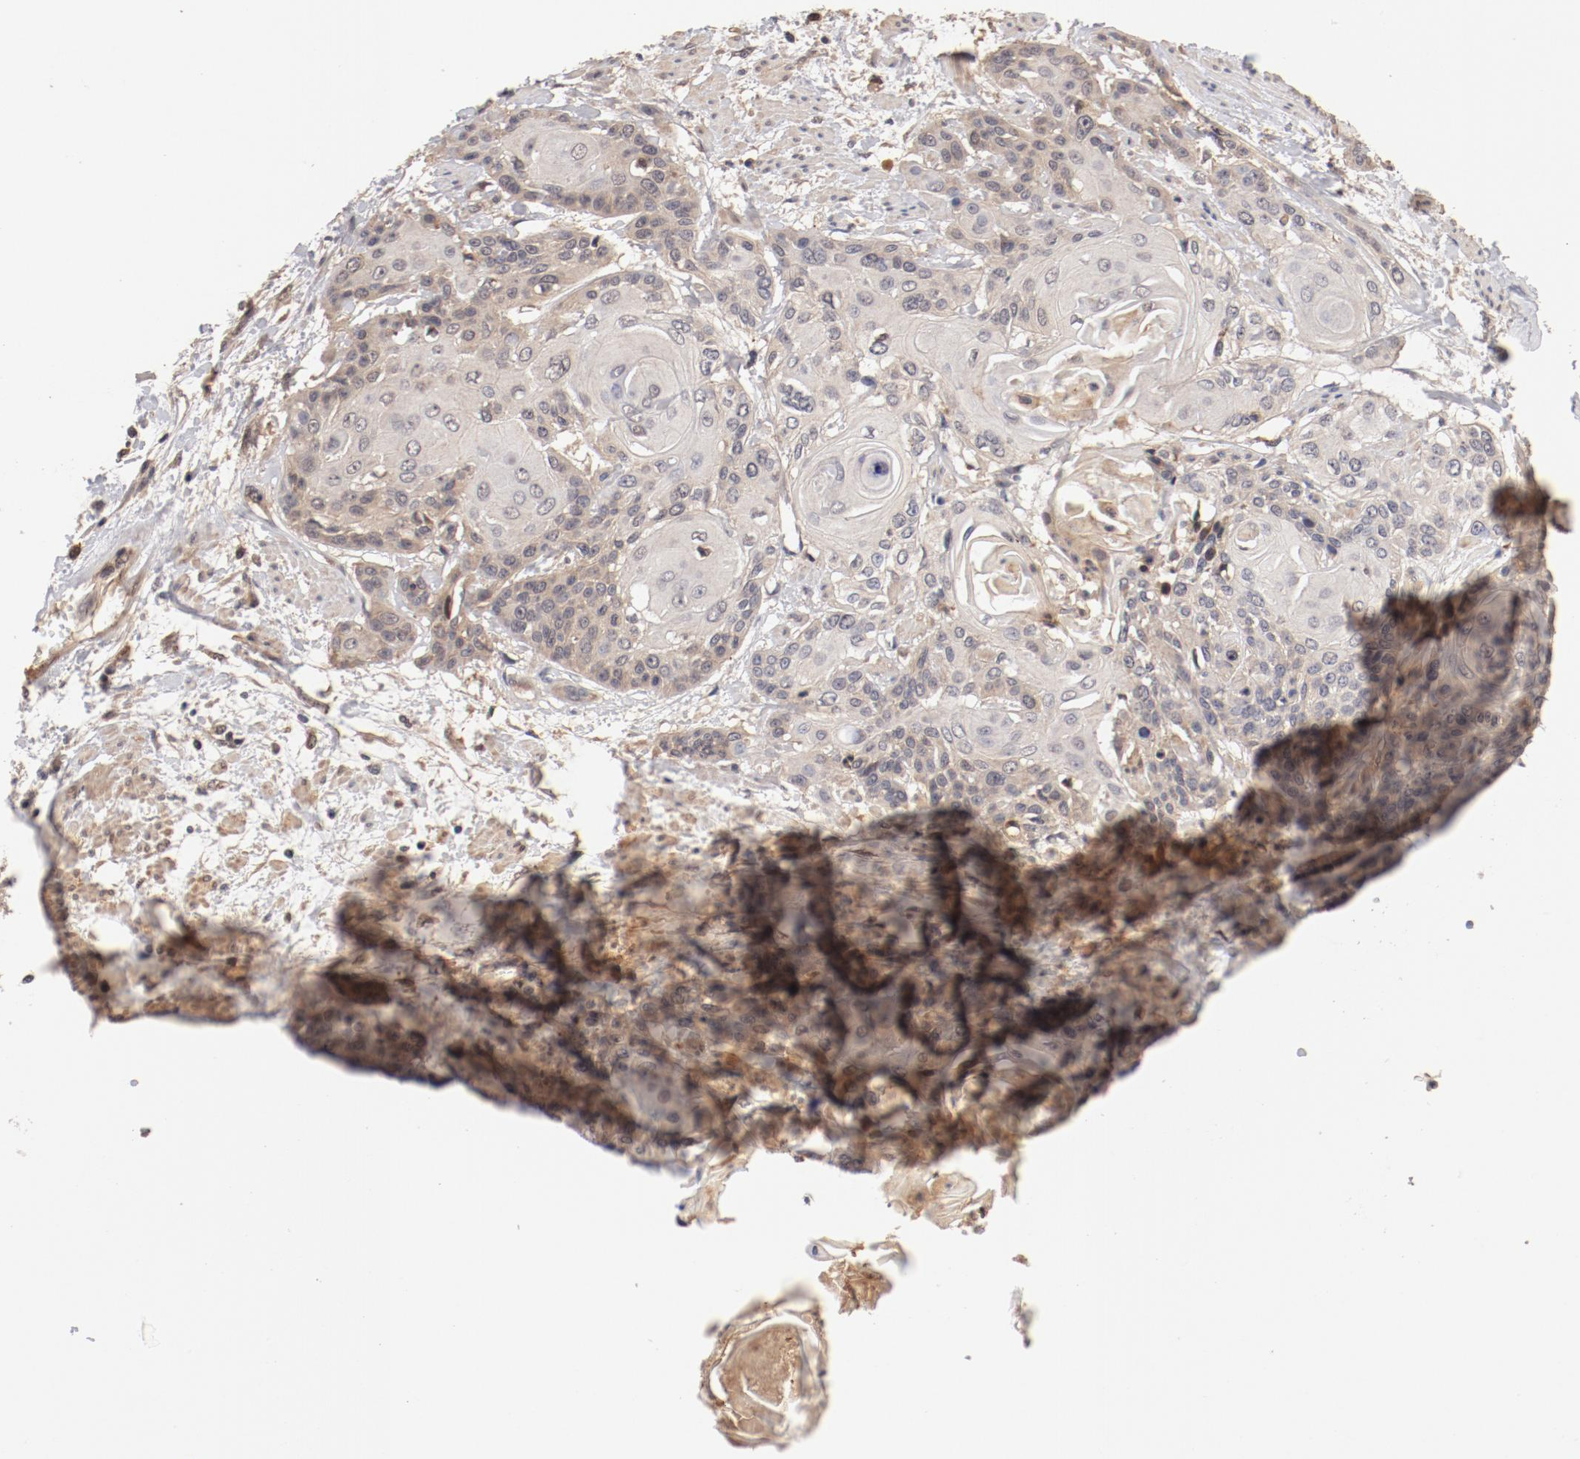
{"staining": {"intensity": "weak", "quantity": ">75%", "location": "cytoplasmic/membranous"}, "tissue": "cervical cancer", "cell_type": "Tumor cells", "image_type": "cancer", "snomed": [{"axis": "morphology", "description": "Squamous cell carcinoma, NOS"}, {"axis": "topography", "description": "Cervix"}], "caption": "Cervical squamous cell carcinoma tissue reveals weak cytoplasmic/membranous expression in about >75% of tumor cells (IHC, brightfield microscopy, high magnification).", "gene": "GUF1", "patient": {"sex": "female", "age": 57}}